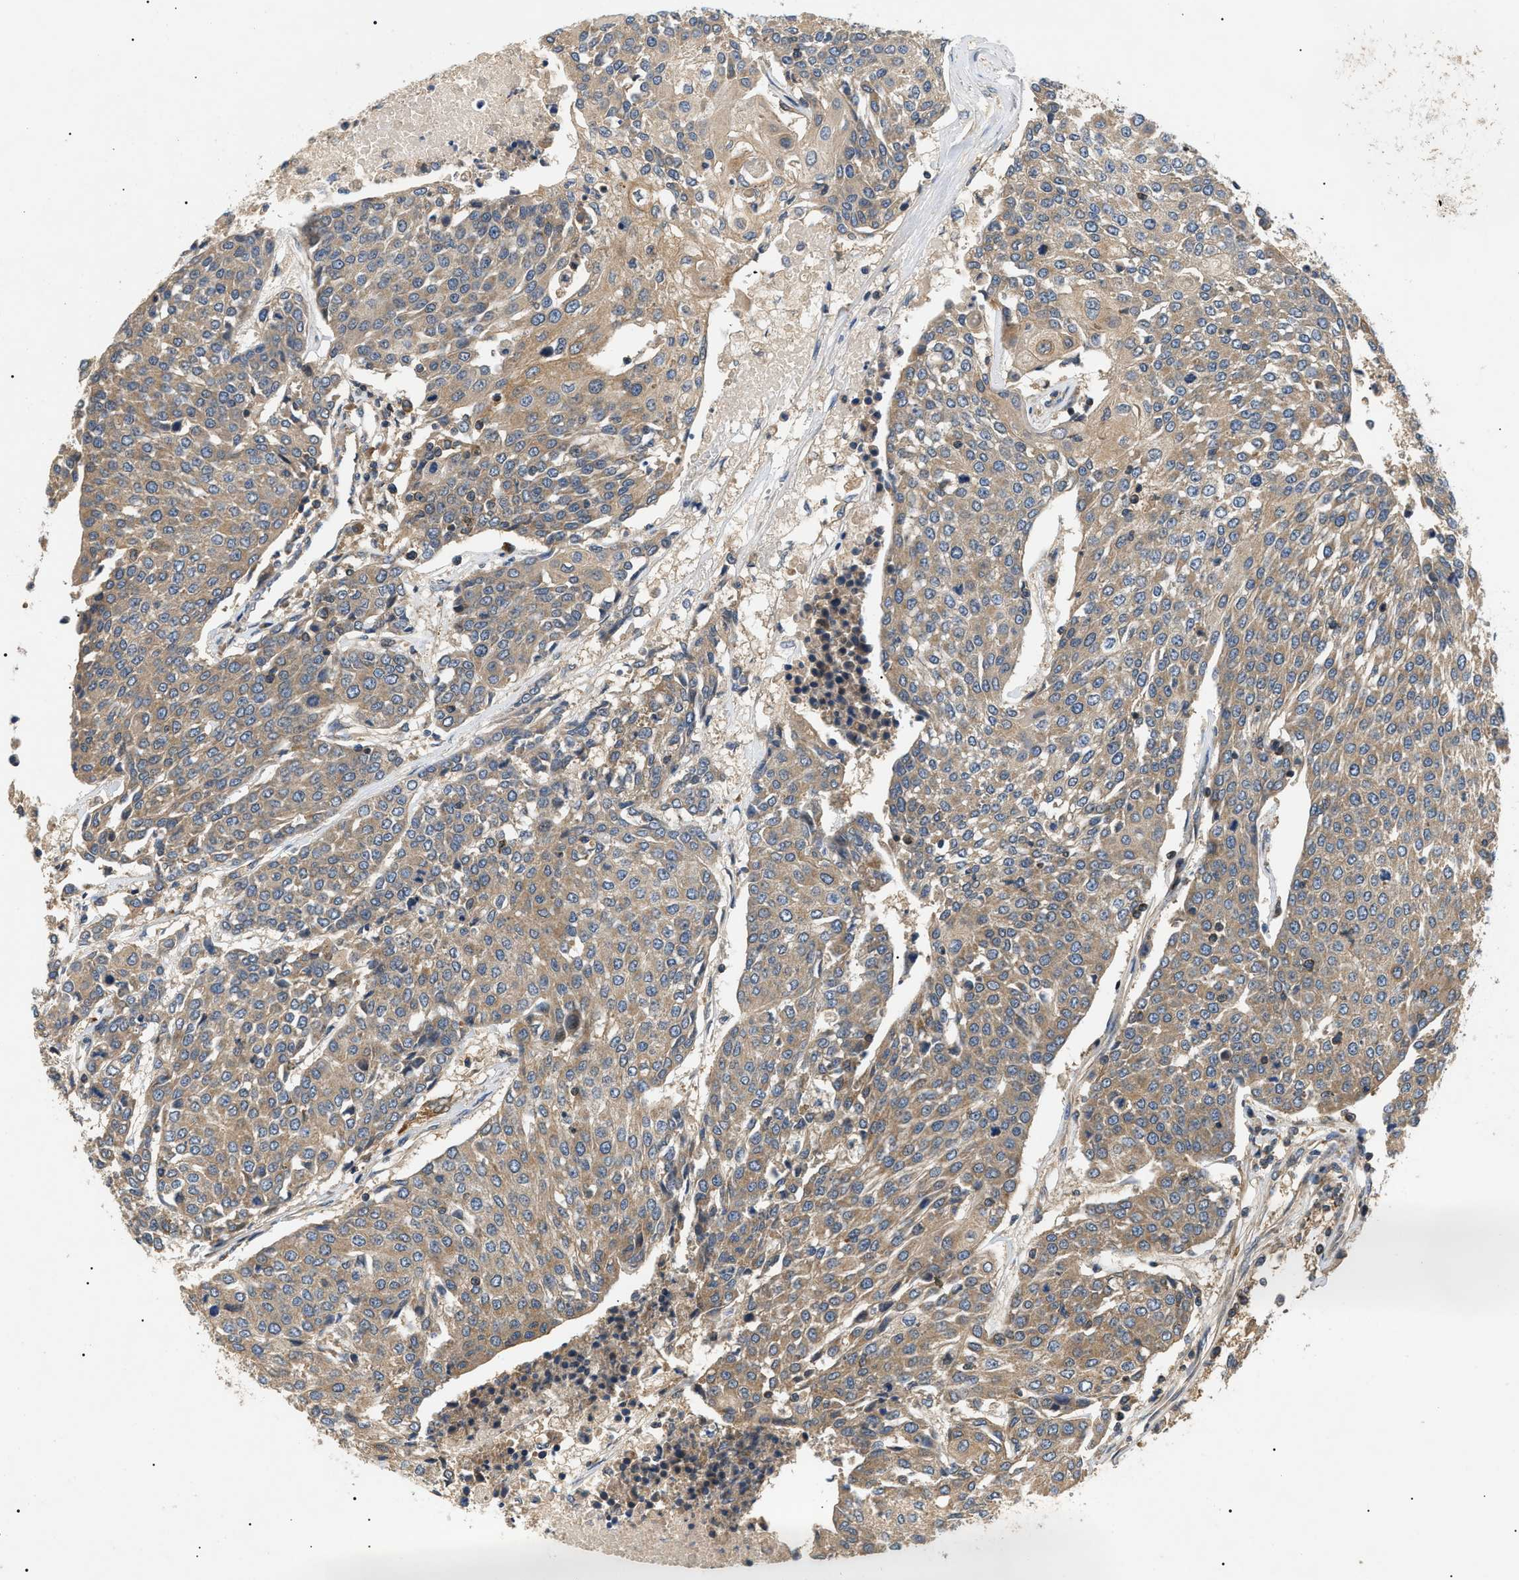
{"staining": {"intensity": "moderate", "quantity": ">75%", "location": "cytoplasmic/membranous"}, "tissue": "urothelial cancer", "cell_type": "Tumor cells", "image_type": "cancer", "snomed": [{"axis": "morphology", "description": "Urothelial carcinoma, High grade"}, {"axis": "topography", "description": "Urinary bladder"}], "caption": "Protein staining displays moderate cytoplasmic/membranous expression in about >75% of tumor cells in urothelial cancer.", "gene": "PPM1B", "patient": {"sex": "female", "age": 85}}